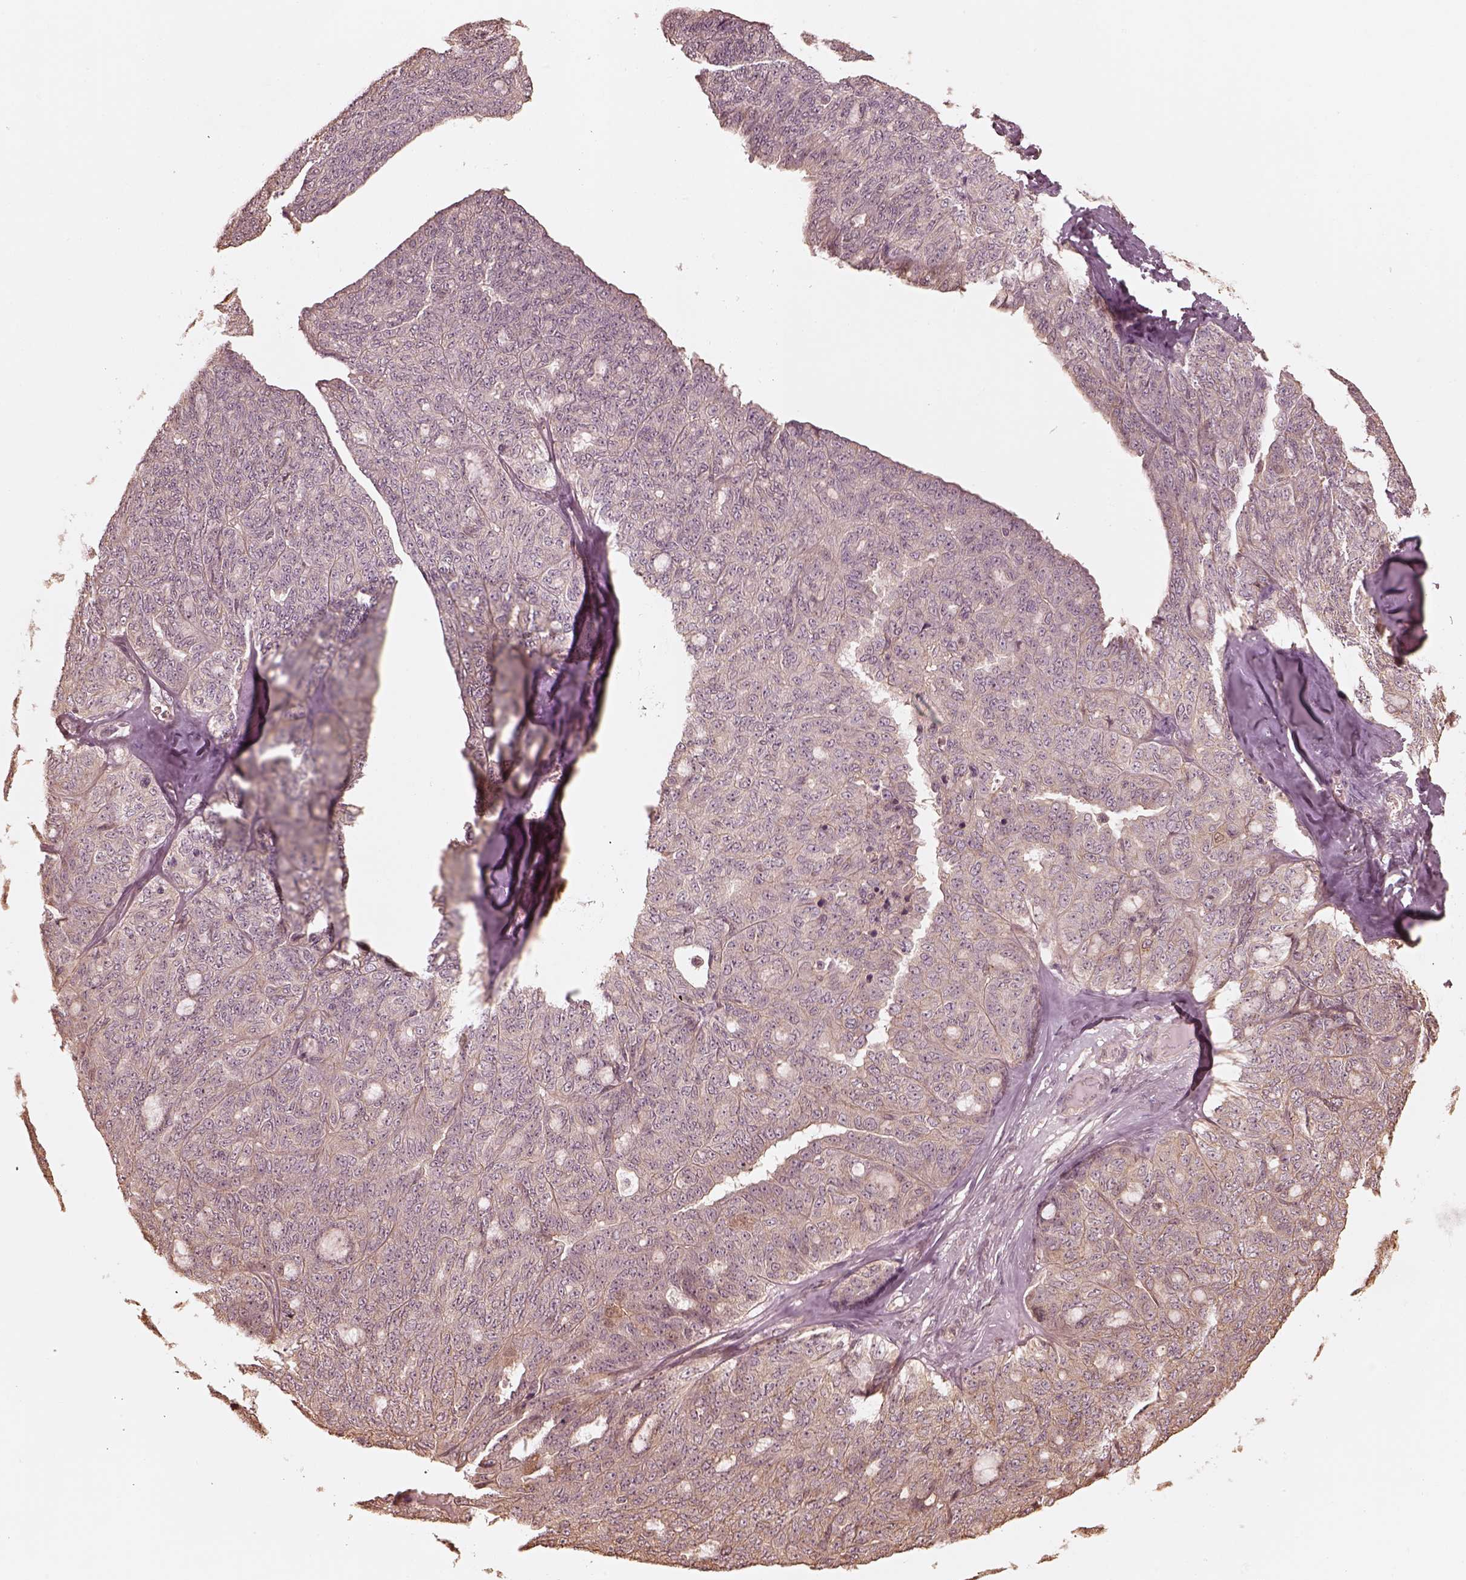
{"staining": {"intensity": "negative", "quantity": "none", "location": "none"}, "tissue": "ovarian cancer", "cell_type": "Tumor cells", "image_type": "cancer", "snomed": [{"axis": "morphology", "description": "Cystadenocarcinoma, serous, NOS"}, {"axis": "topography", "description": "Ovary"}], "caption": "DAB immunohistochemical staining of serous cystadenocarcinoma (ovarian) displays no significant expression in tumor cells.", "gene": "KIF5C", "patient": {"sex": "female", "age": 71}}